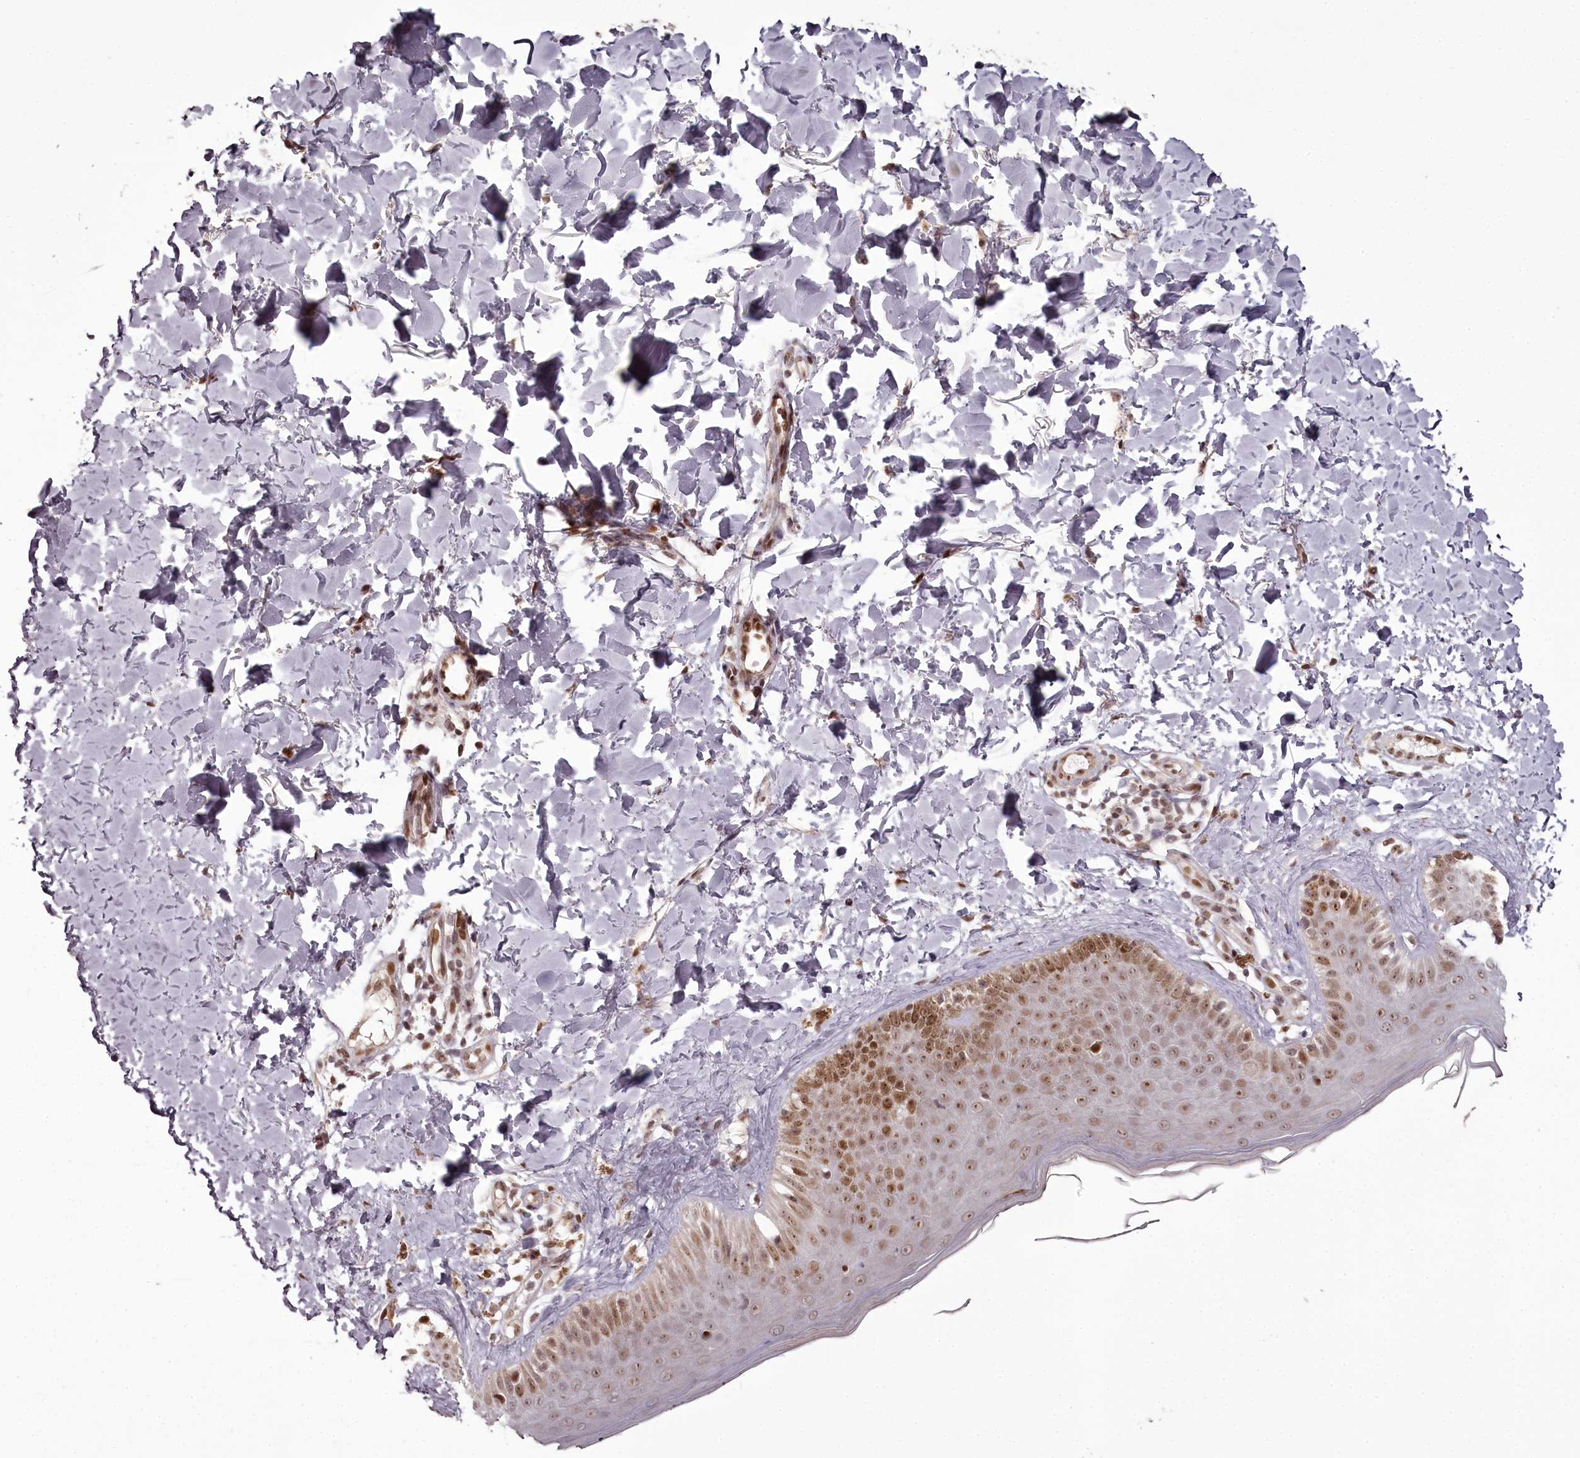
{"staining": {"intensity": "moderate", "quantity": ">75%", "location": "nuclear"}, "tissue": "skin", "cell_type": "Fibroblasts", "image_type": "normal", "snomed": [{"axis": "morphology", "description": "Normal tissue, NOS"}, {"axis": "topography", "description": "Skin"}], "caption": "Skin stained for a protein reveals moderate nuclear positivity in fibroblasts.", "gene": "THYN1", "patient": {"sex": "male", "age": 52}}